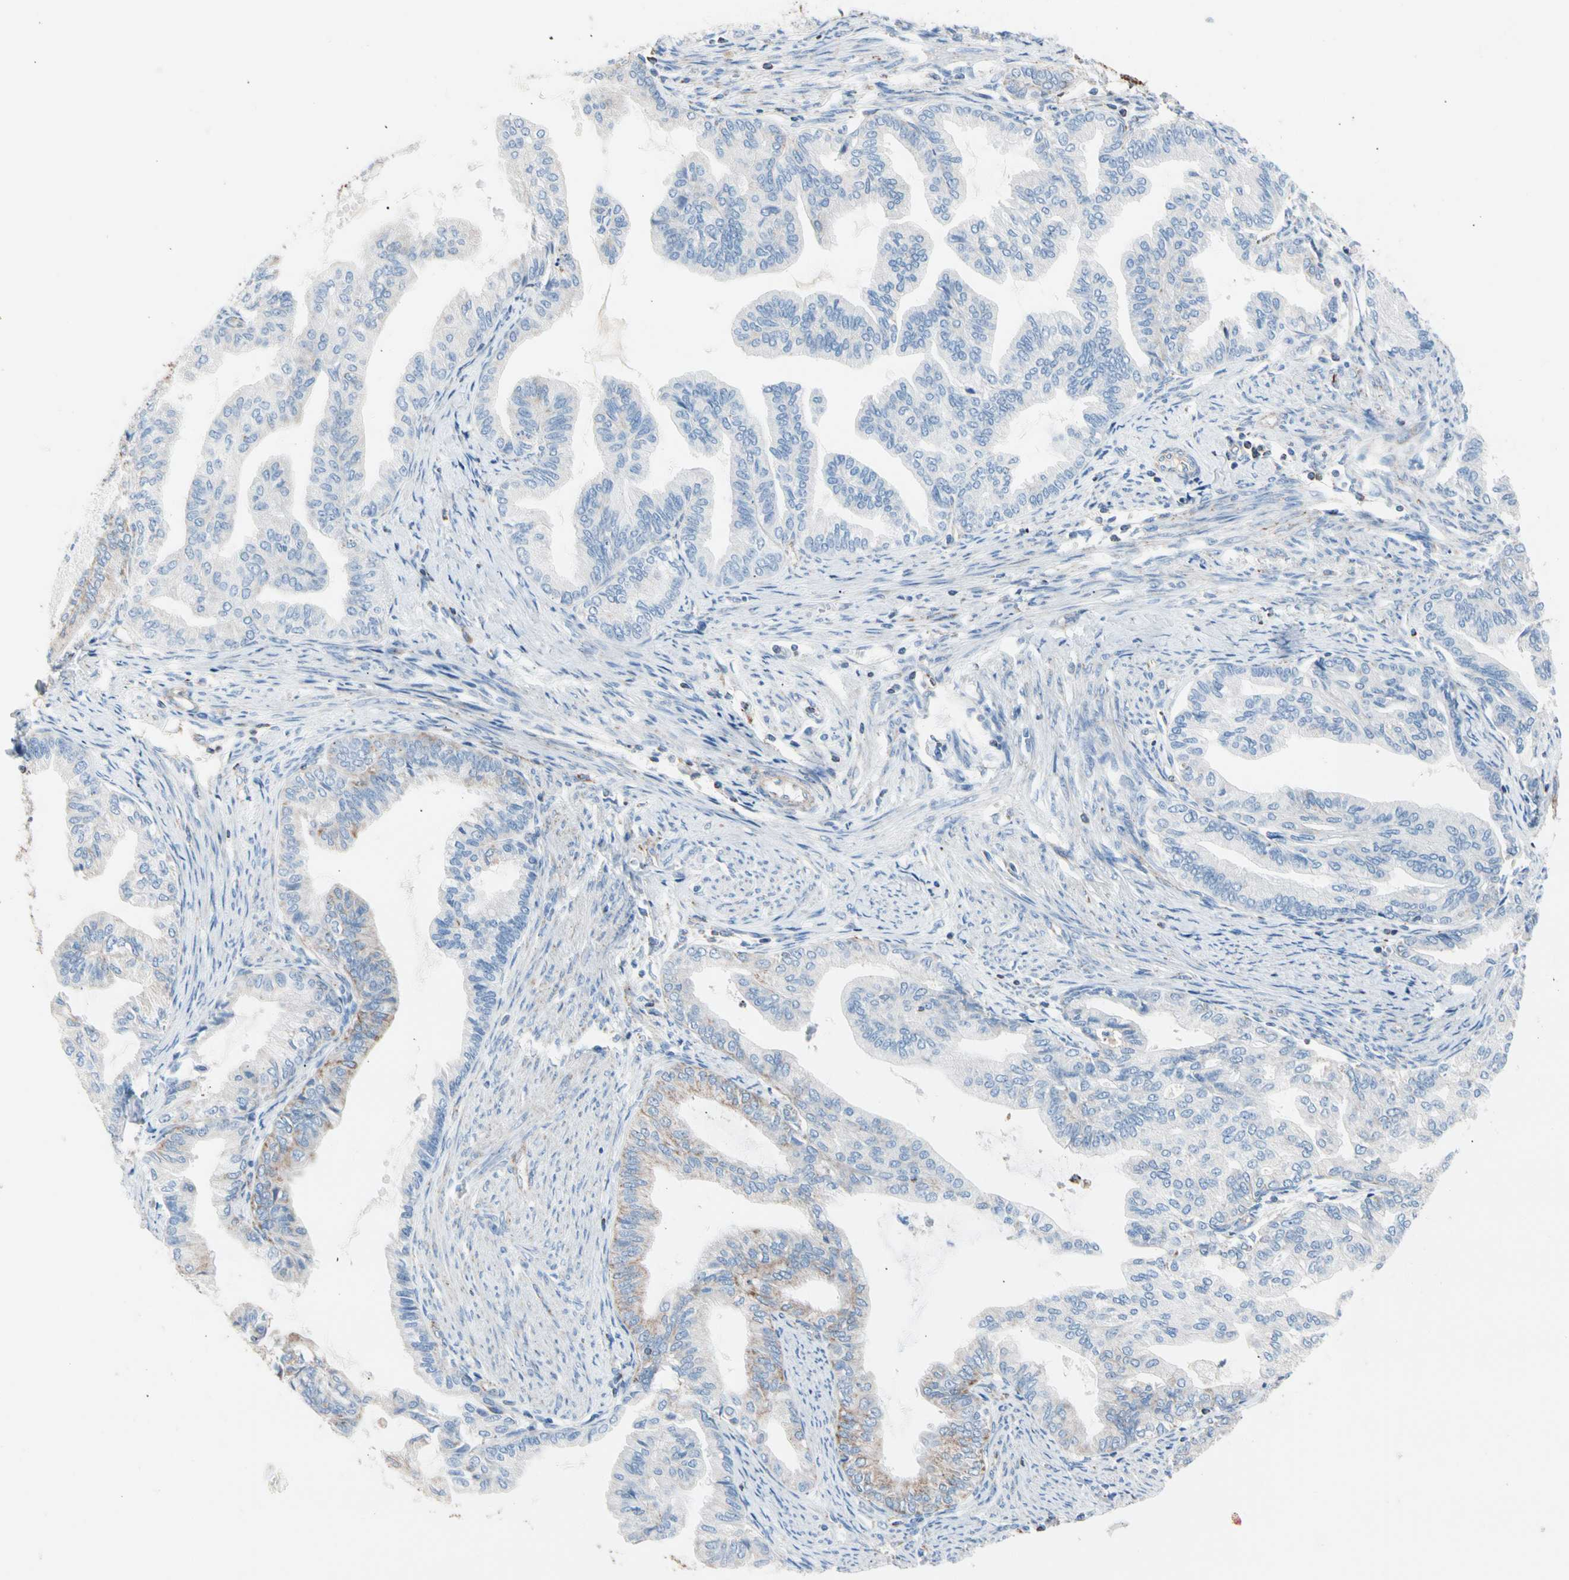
{"staining": {"intensity": "moderate", "quantity": "<25%", "location": "cytoplasmic/membranous"}, "tissue": "endometrial cancer", "cell_type": "Tumor cells", "image_type": "cancer", "snomed": [{"axis": "morphology", "description": "Adenocarcinoma, NOS"}, {"axis": "topography", "description": "Endometrium"}], "caption": "Endometrial cancer tissue exhibits moderate cytoplasmic/membranous expression in approximately <25% of tumor cells", "gene": "HK1", "patient": {"sex": "female", "age": 86}}